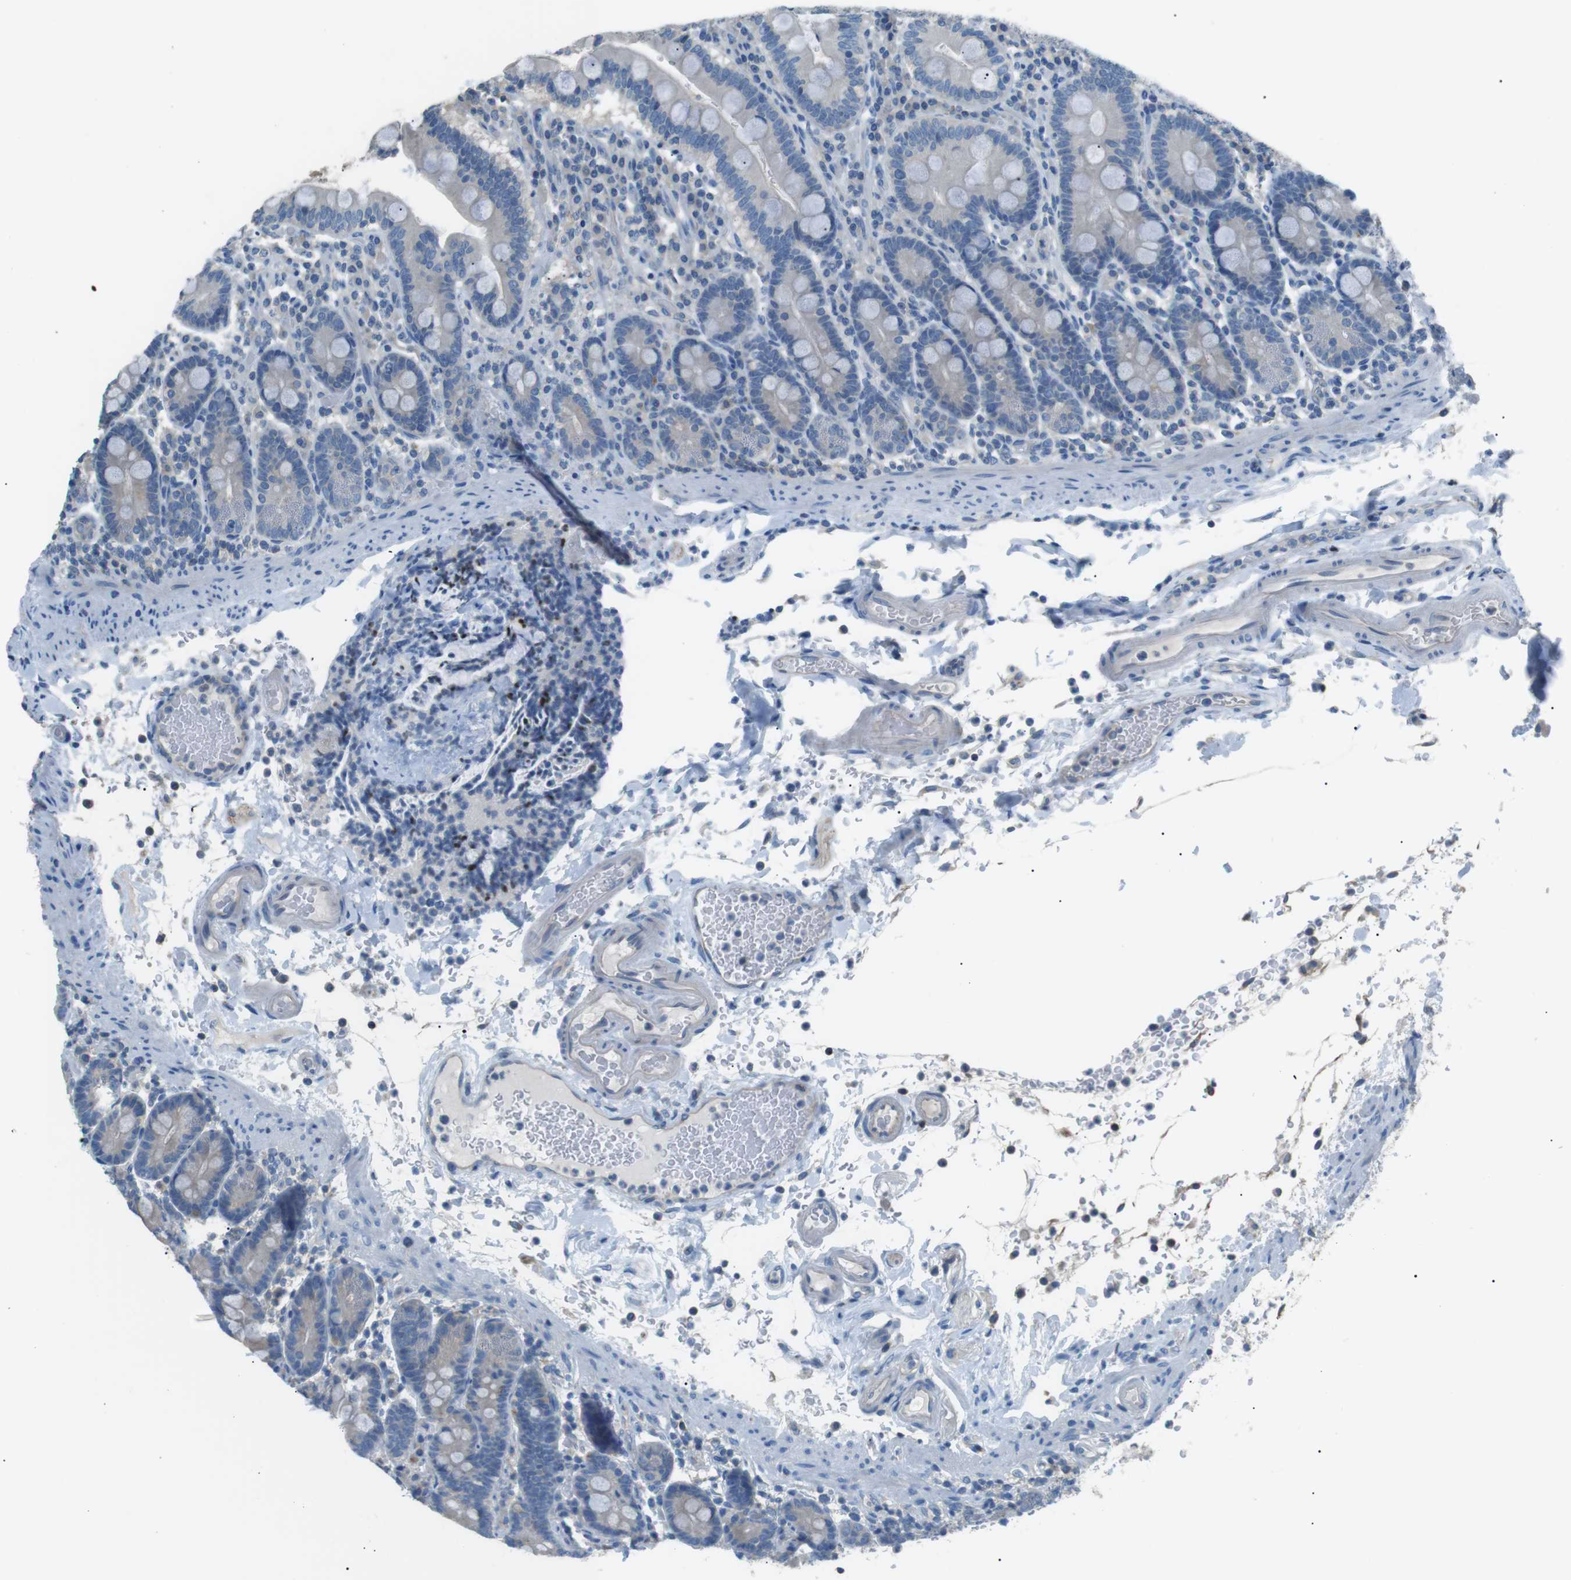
{"staining": {"intensity": "moderate", "quantity": "<25%", "location": "cytoplasmic/membranous"}, "tissue": "duodenum", "cell_type": "Glandular cells", "image_type": "normal", "snomed": [{"axis": "morphology", "description": "Normal tissue, NOS"}, {"axis": "topography", "description": "Small intestine, NOS"}], "caption": "Immunohistochemistry photomicrograph of normal human duodenum stained for a protein (brown), which shows low levels of moderate cytoplasmic/membranous expression in about <25% of glandular cells.", "gene": "CDH26", "patient": {"sex": "female", "age": 71}}